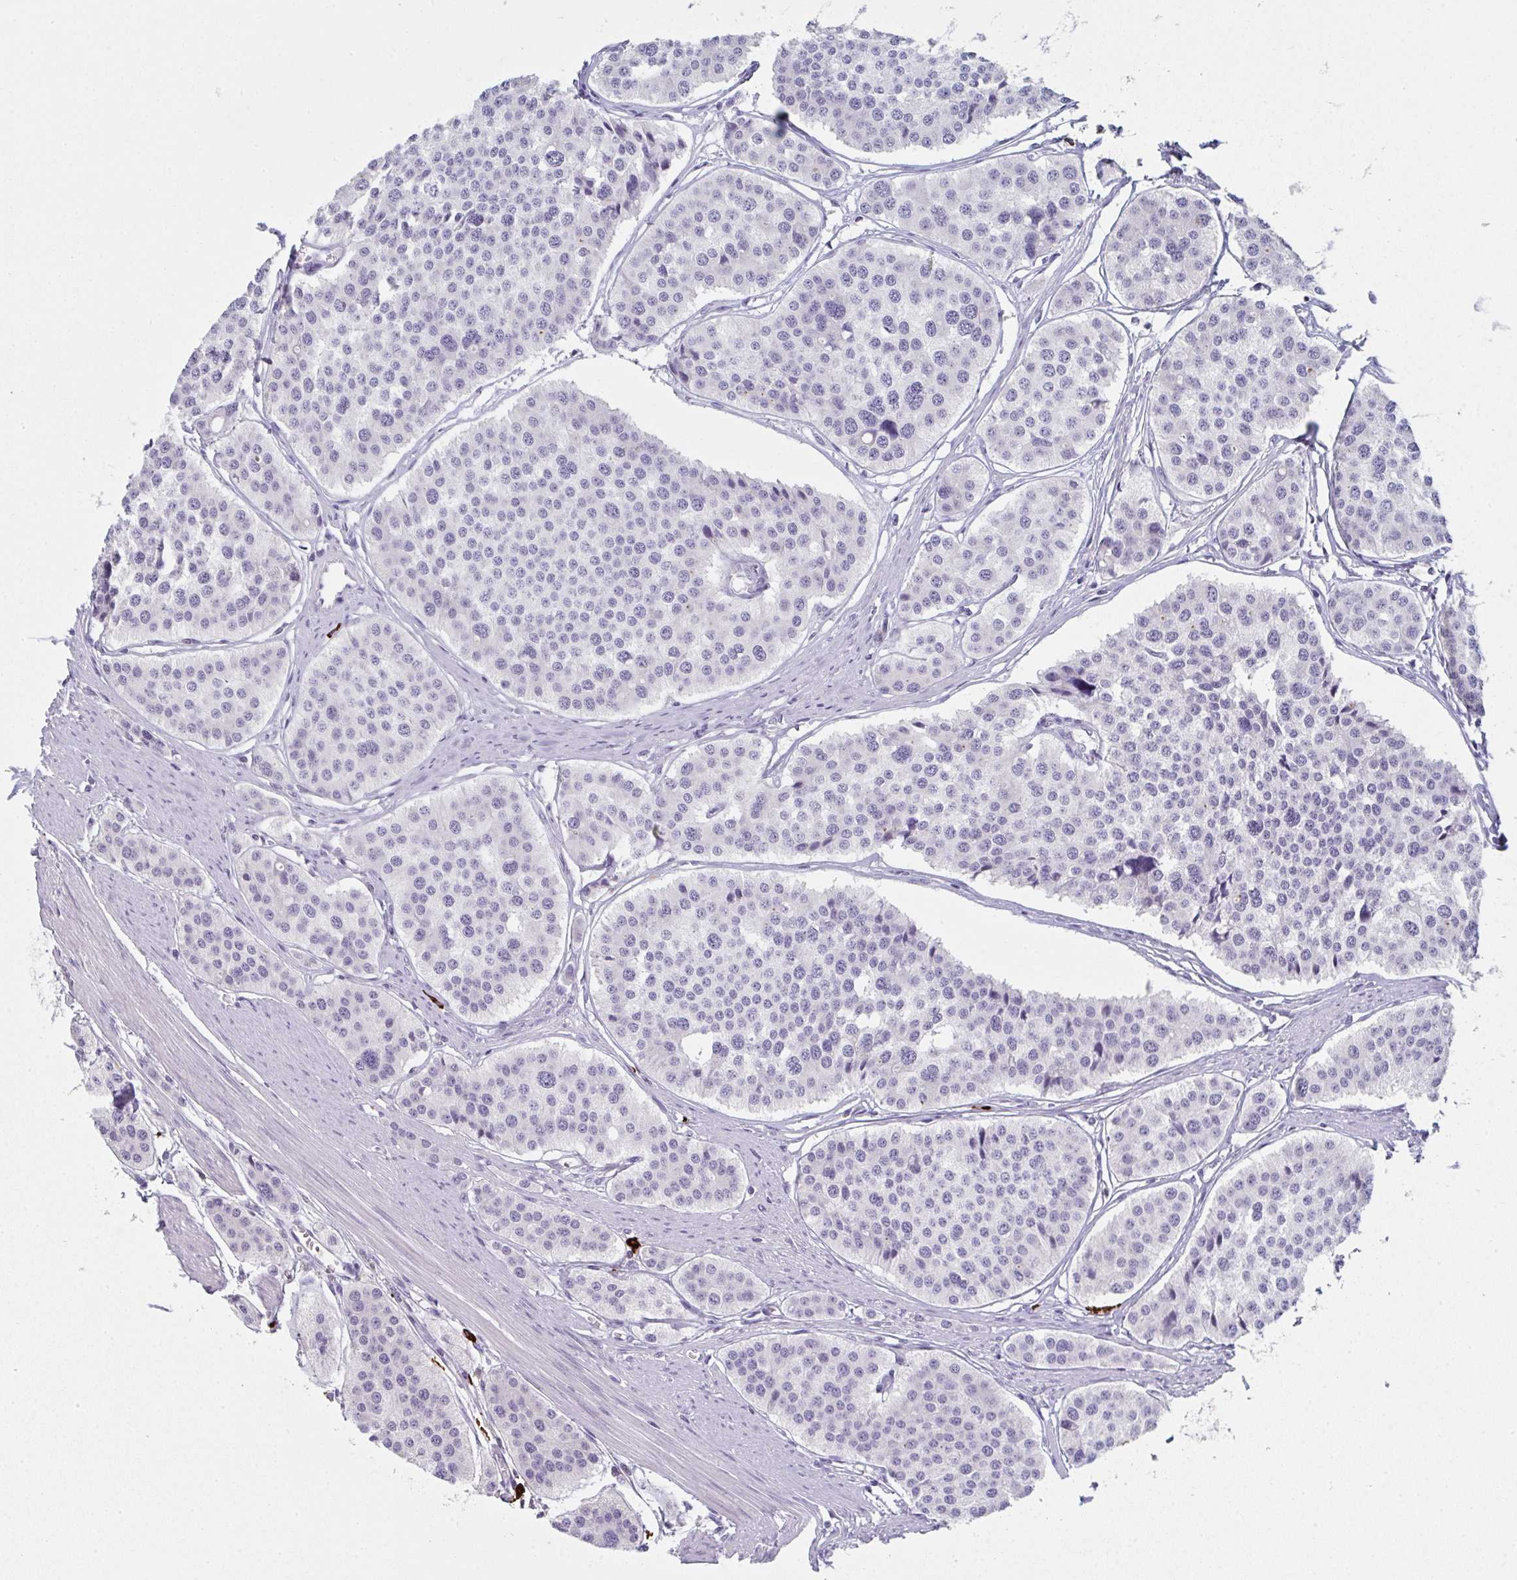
{"staining": {"intensity": "negative", "quantity": "none", "location": "none"}, "tissue": "carcinoid", "cell_type": "Tumor cells", "image_type": "cancer", "snomed": [{"axis": "morphology", "description": "Carcinoid, malignant, NOS"}, {"axis": "topography", "description": "Small intestine"}], "caption": "Protein analysis of carcinoid displays no significant positivity in tumor cells.", "gene": "CACNA1S", "patient": {"sex": "male", "age": 60}}